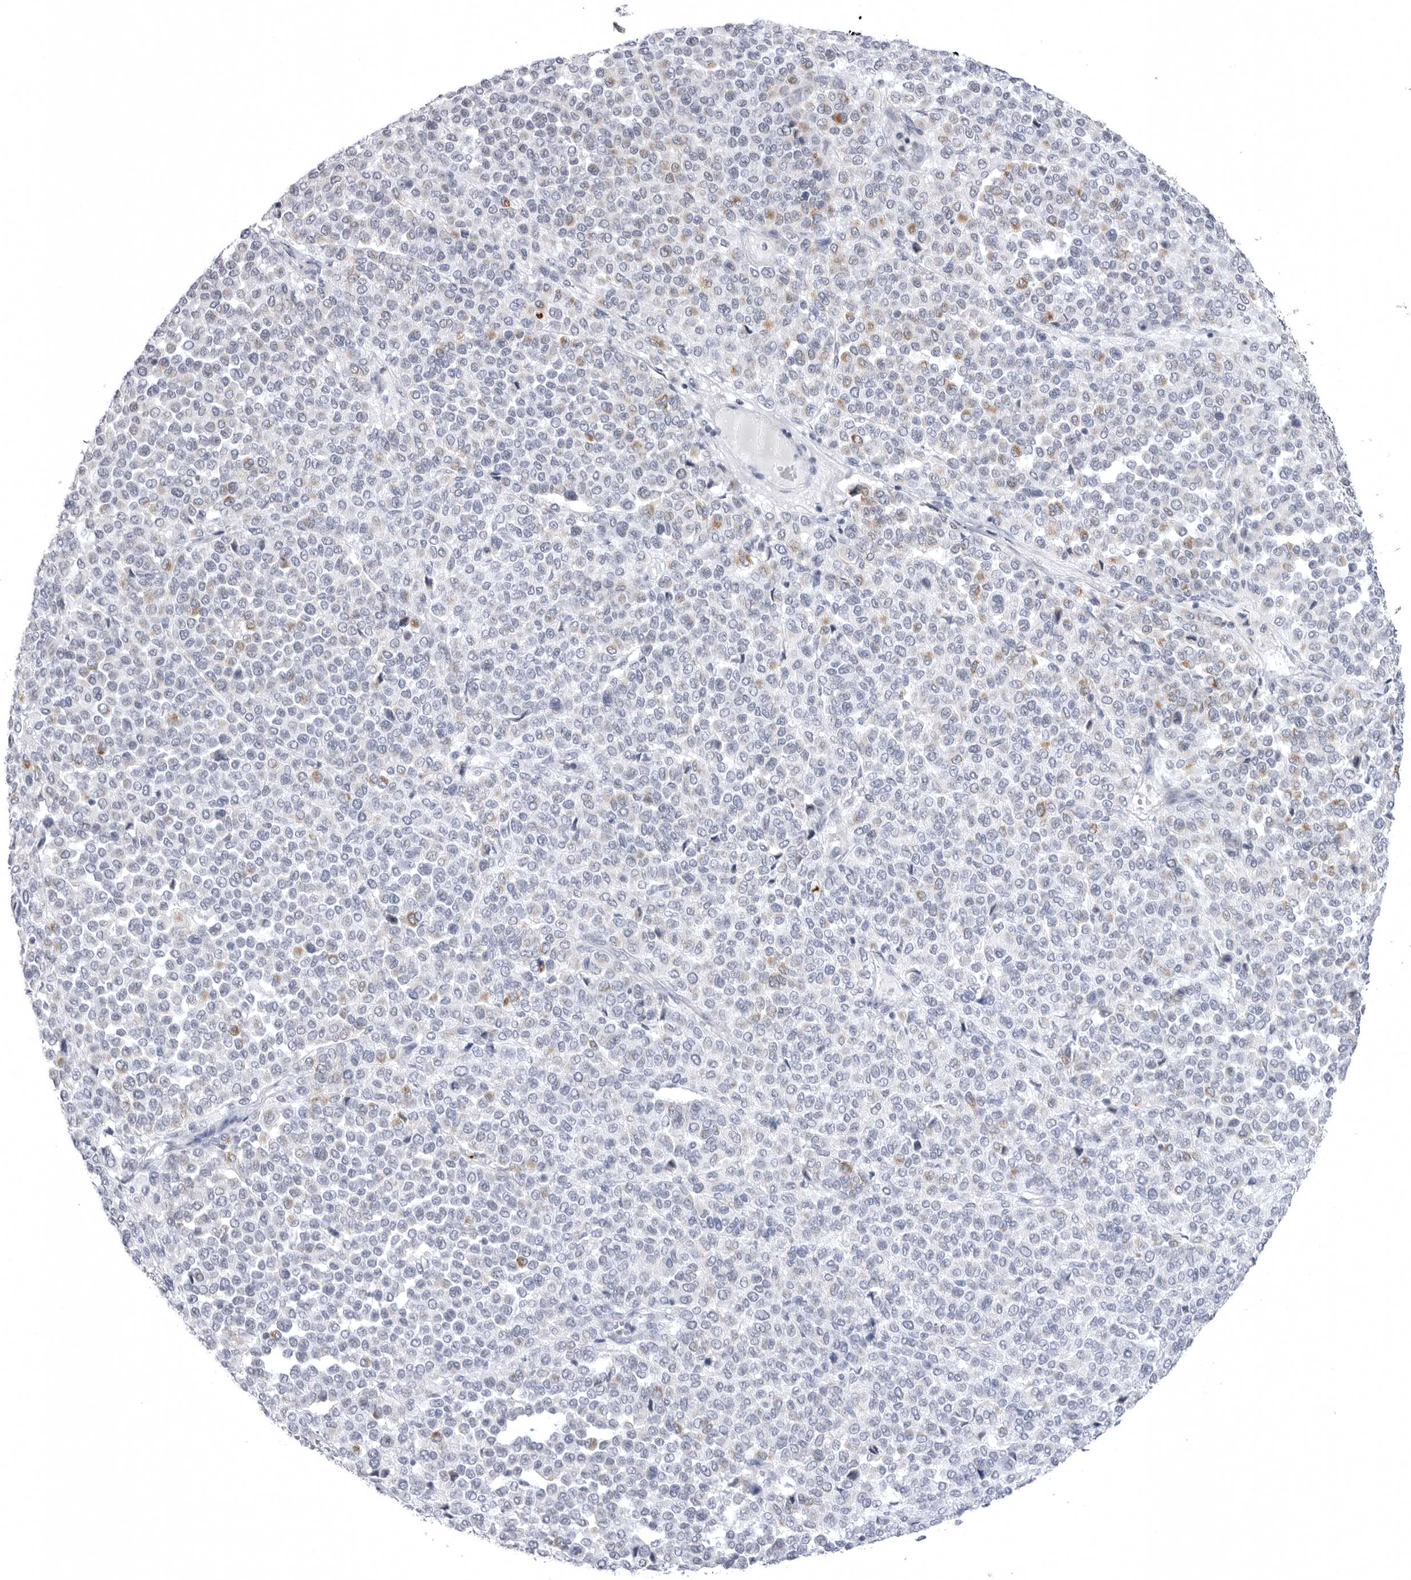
{"staining": {"intensity": "moderate", "quantity": "<25%", "location": "cytoplasmic/membranous"}, "tissue": "melanoma", "cell_type": "Tumor cells", "image_type": "cancer", "snomed": [{"axis": "morphology", "description": "Malignant melanoma, Metastatic site"}, {"axis": "topography", "description": "Pancreas"}], "caption": "The photomicrograph displays staining of malignant melanoma (metastatic site), revealing moderate cytoplasmic/membranous protein expression (brown color) within tumor cells.", "gene": "TUFM", "patient": {"sex": "female", "age": 30}}